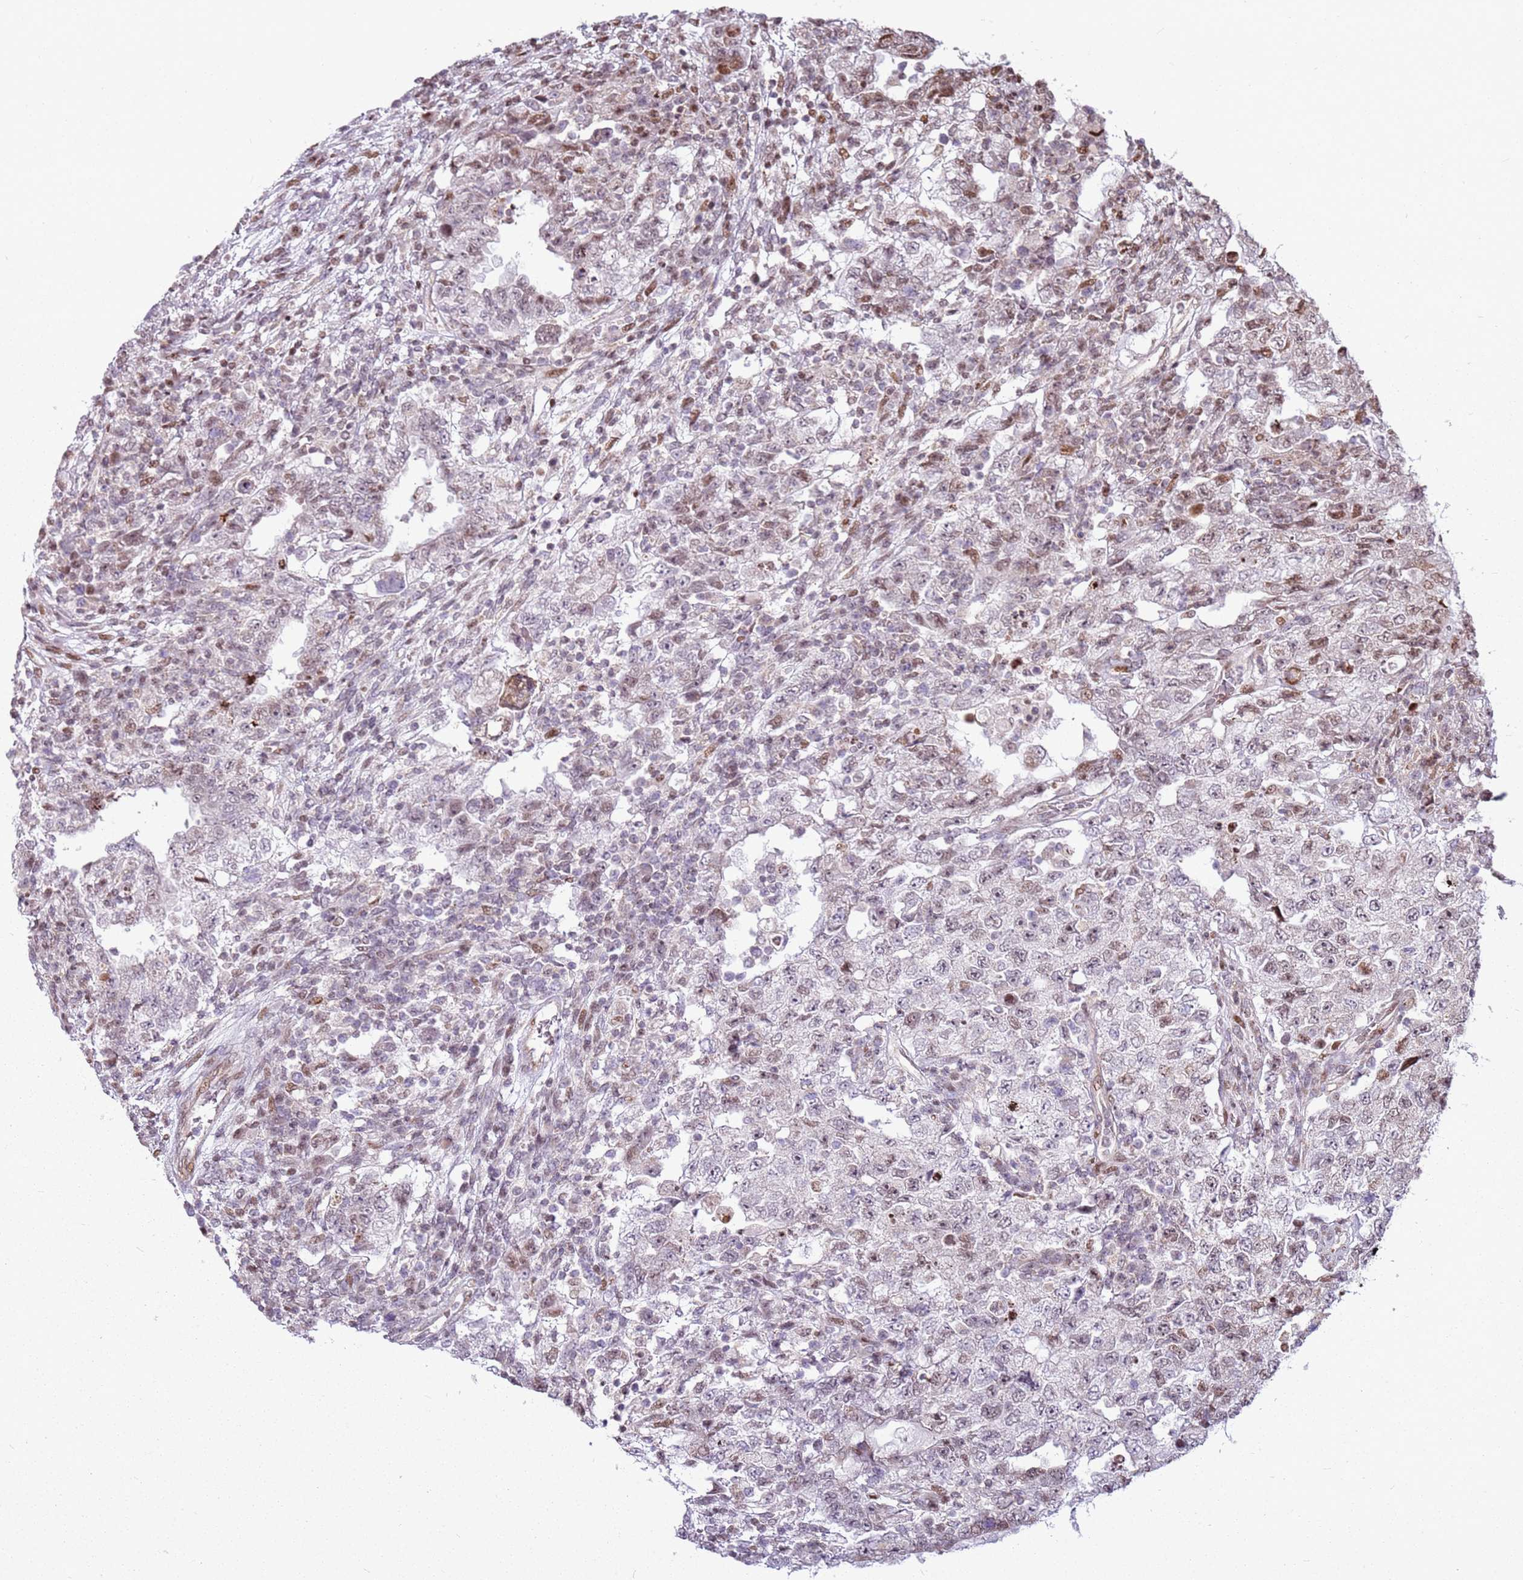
{"staining": {"intensity": "moderate", "quantity": "<25%", "location": "nuclear"}, "tissue": "testis cancer", "cell_type": "Tumor cells", "image_type": "cancer", "snomed": [{"axis": "morphology", "description": "Carcinoma, Embryonal, NOS"}, {"axis": "topography", "description": "Testis"}], "caption": "This photomicrograph displays testis cancer stained with IHC to label a protein in brown. The nuclear of tumor cells show moderate positivity for the protein. Nuclei are counter-stained blue.", "gene": "PCTP", "patient": {"sex": "male", "age": 26}}